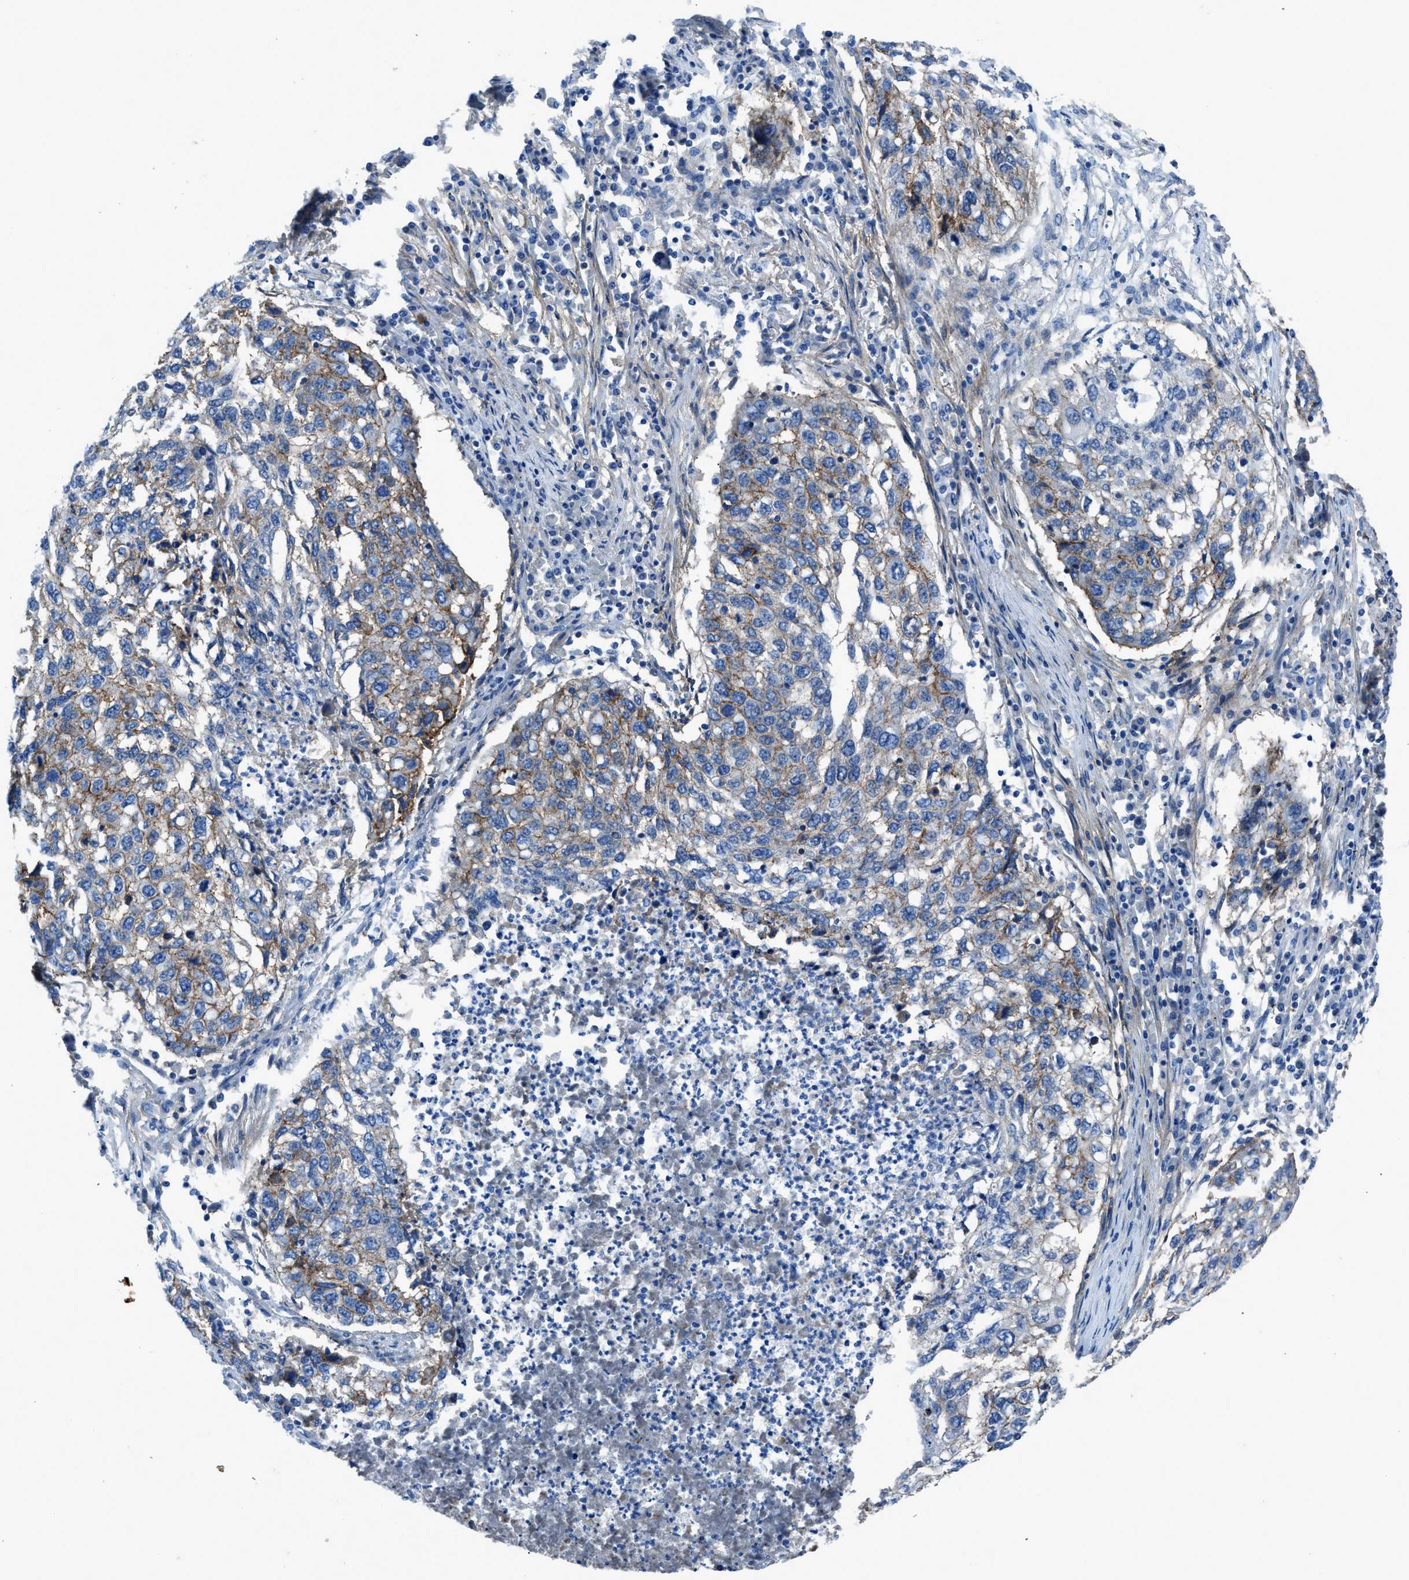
{"staining": {"intensity": "weak", "quantity": "25%-75%", "location": "cytoplasmic/membranous"}, "tissue": "lung cancer", "cell_type": "Tumor cells", "image_type": "cancer", "snomed": [{"axis": "morphology", "description": "Squamous cell carcinoma, NOS"}, {"axis": "topography", "description": "Lung"}], "caption": "The histopathology image exhibits a brown stain indicating the presence of a protein in the cytoplasmic/membranous of tumor cells in lung cancer (squamous cell carcinoma).", "gene": "PTGFRN", "patient": {"sex": "female", "age": 63}}